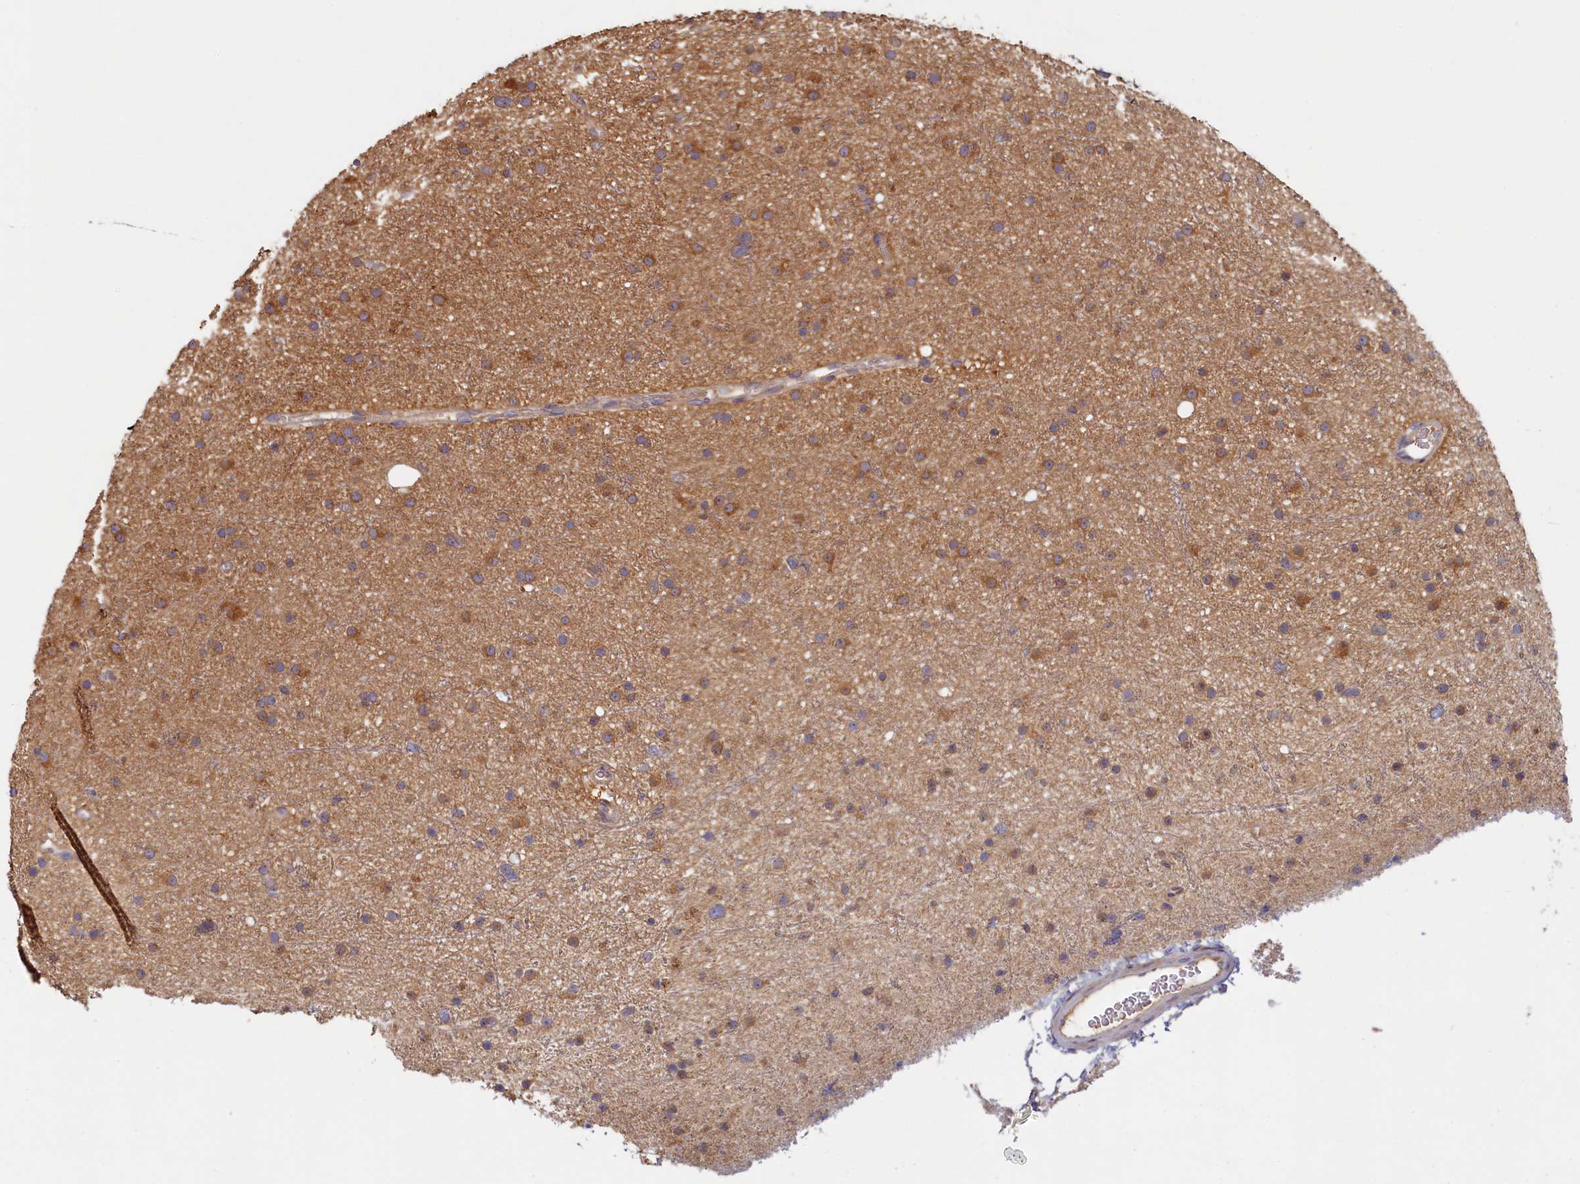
{"staining": {"intensity": "moderate", "quantity": ">75%", "location": "cytoplasmic/membranous"}, "tissue": "glioma", "cell_type": "Tumor cells", "image_type": "cancer", "snomed": [{"axis": "morphology", "description": "Glioma, malignant, Low grade"}, {"axis": "topography", "description": "Cerebral cortex"}], "caption": "High-magnification brightfield microscopy of malignant low-grade glioma stained with DAB (brown) and counterstained with hematoxylin (blue). tumor cells exhibit moderate cytoplasmic/membranous expression is identified in approximately>75% of cells.", "gene": "TIMM8B", "patient": {"sex": "female", "age": 39}}